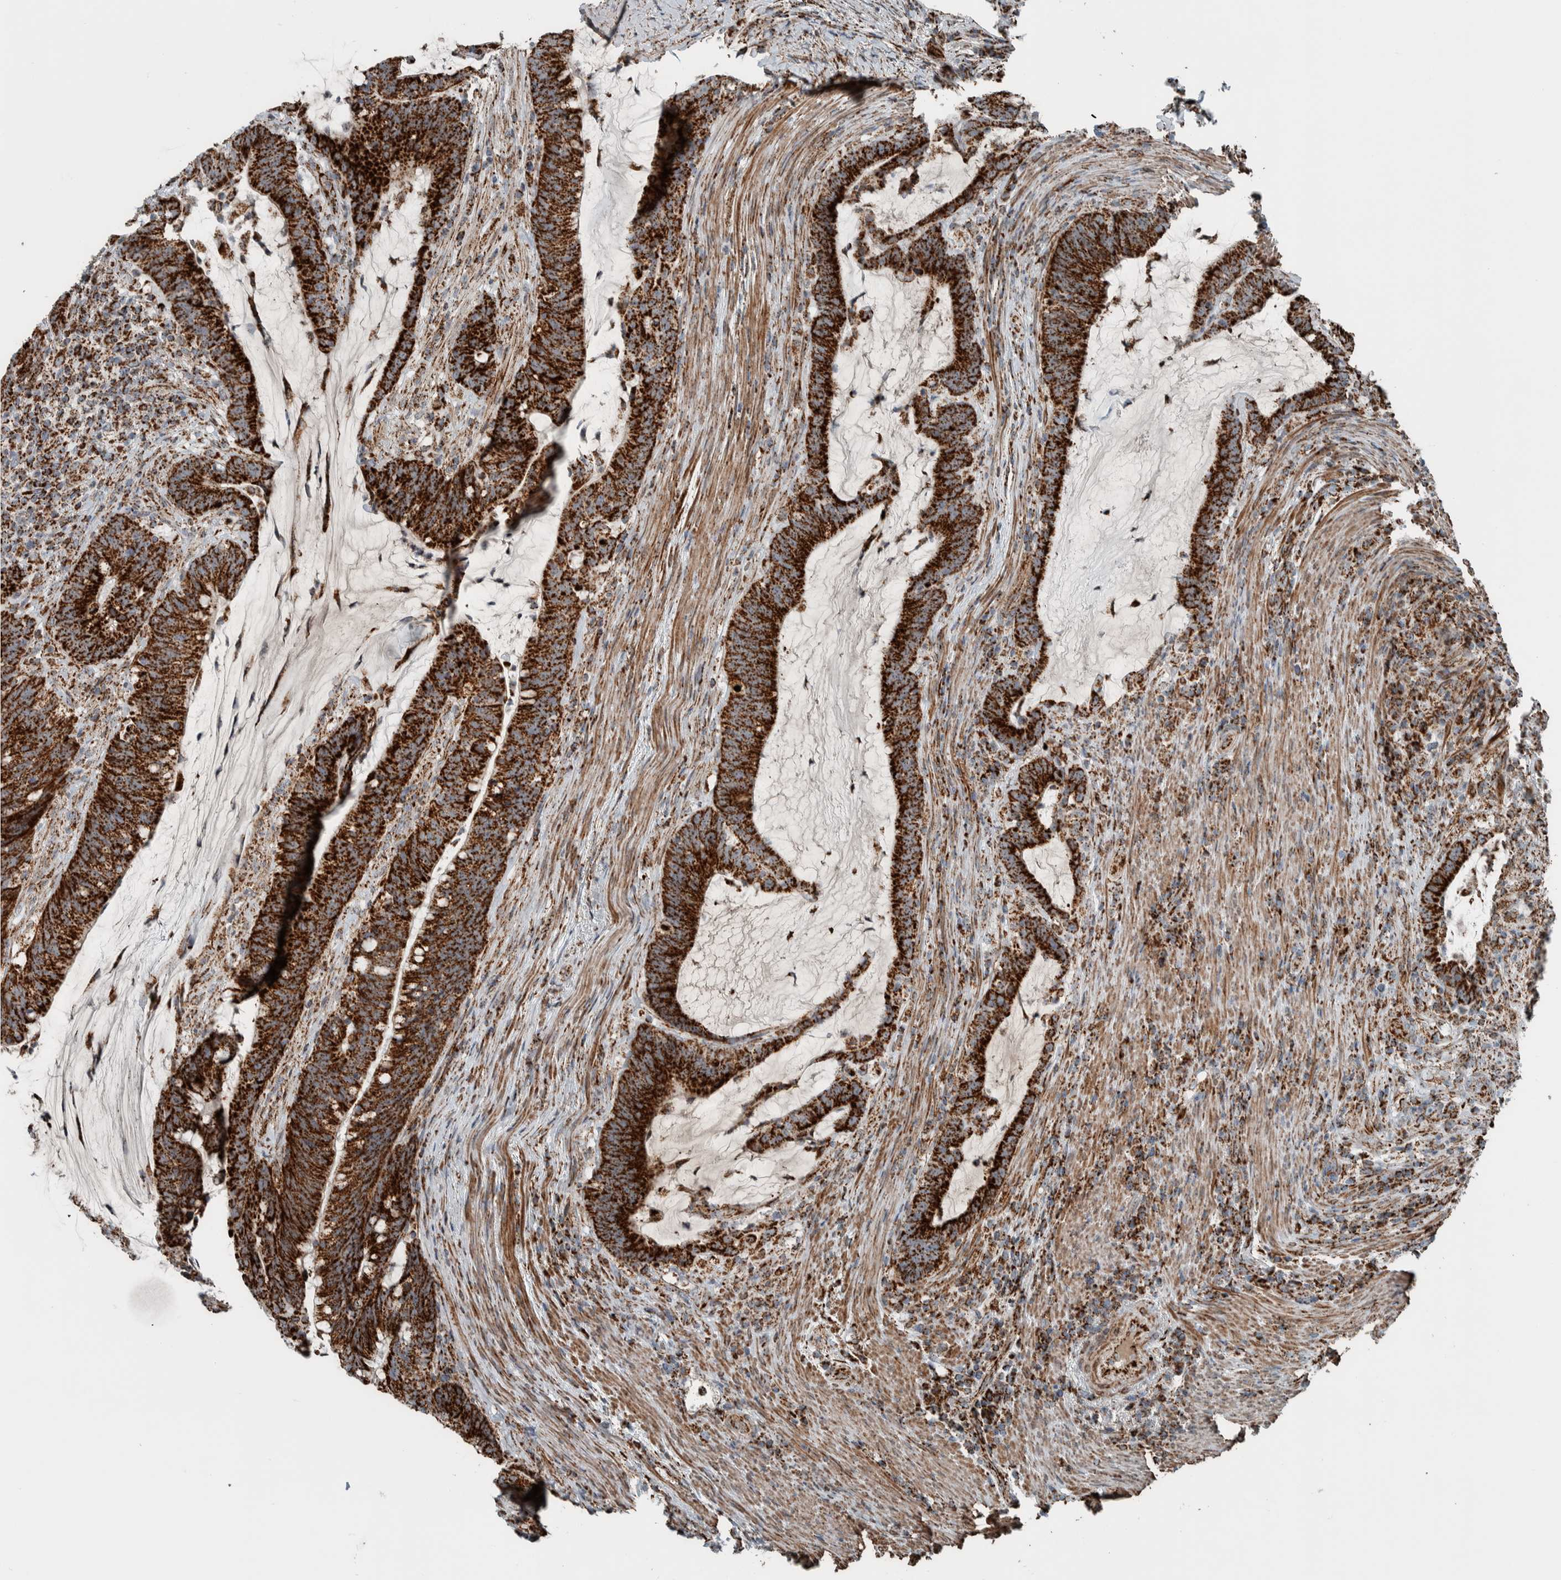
{"staining": {"intensity": "strong", "quantity": ">75%", "location": "cytoplasmic/membranous"}, "tissue": "colorectal cancer", "cell_type": "Tumor cells", "image_type": "cancer", "snomed": [{"axis": "morphology", "description": "Adenocarcinoma, NOS"}, {"axis": "topography", "description": "Colon"}], "caption": "Adenocarcinoma (colorectal) stained for a protein (brown) displays strong cytoplasmic/membranous positive expression in about >75% of tumor cells.", "gene": "CNTROB", "patient": {"sex": "female", "age": 66}}